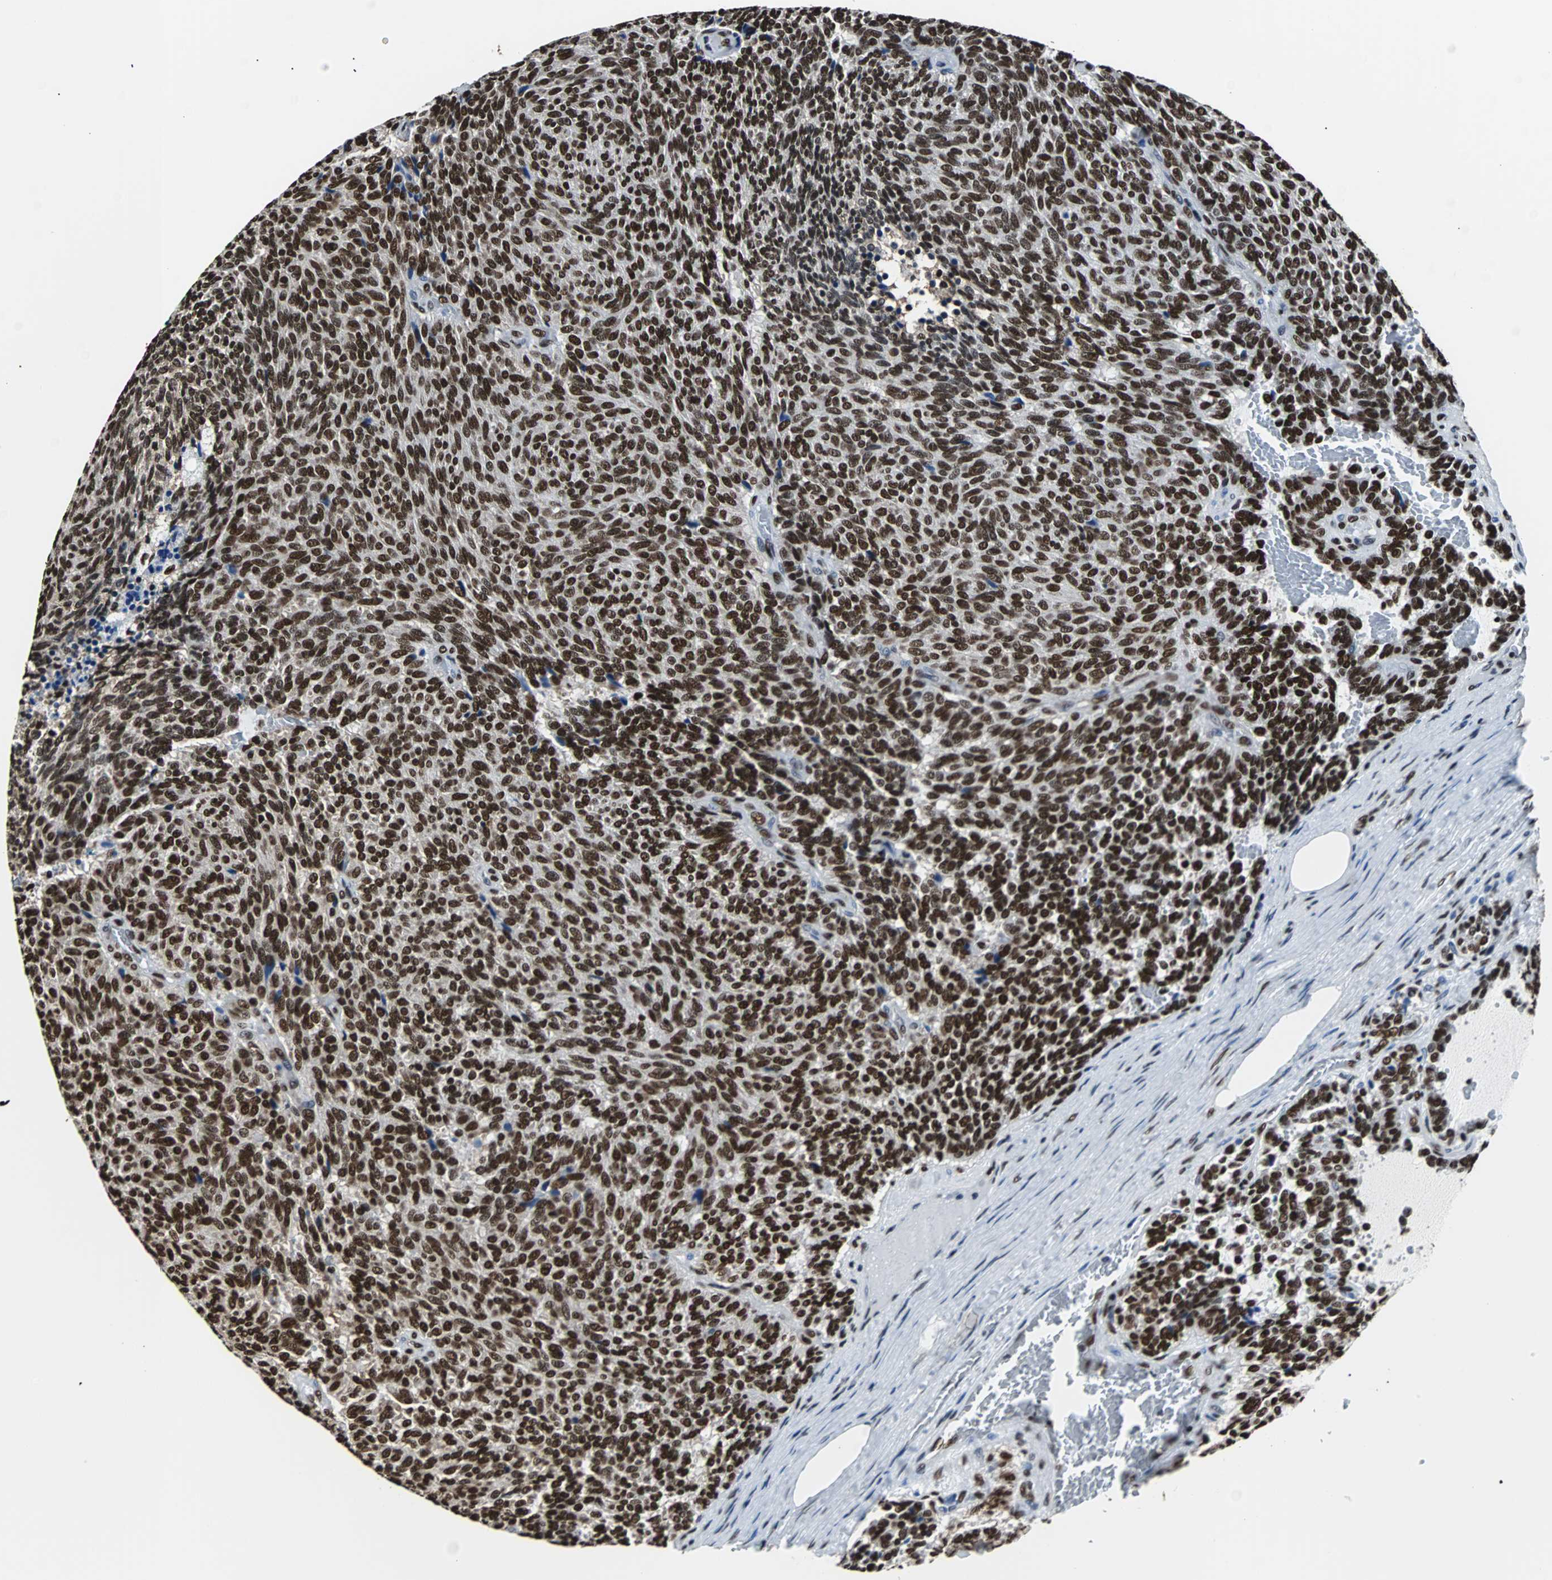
{"staining": {"intensity": "strong", "quantity": ">75%", "location": "nuclear"}, "tissue": "carcinoid", "cell_type": "Tumor cells", "image_type": "cancer", "snomed": [{"axis": "morphology", "description": "Carcinoid, malignant, NOS"}, {"axis": "topography", "description": "Pancreas"}], "caption": "A brown stain labels strong nuclear expression of a protein in human carcinoid (malignant) tumor cells. The staining was performed using DAB (3,3'-diaminobenzidine), with brown indicating positive protein expression. Nuclei are stained blue with hematoxylin.", "gene": "FUBP1", "patient": {"sex": "female", "age": 54}}